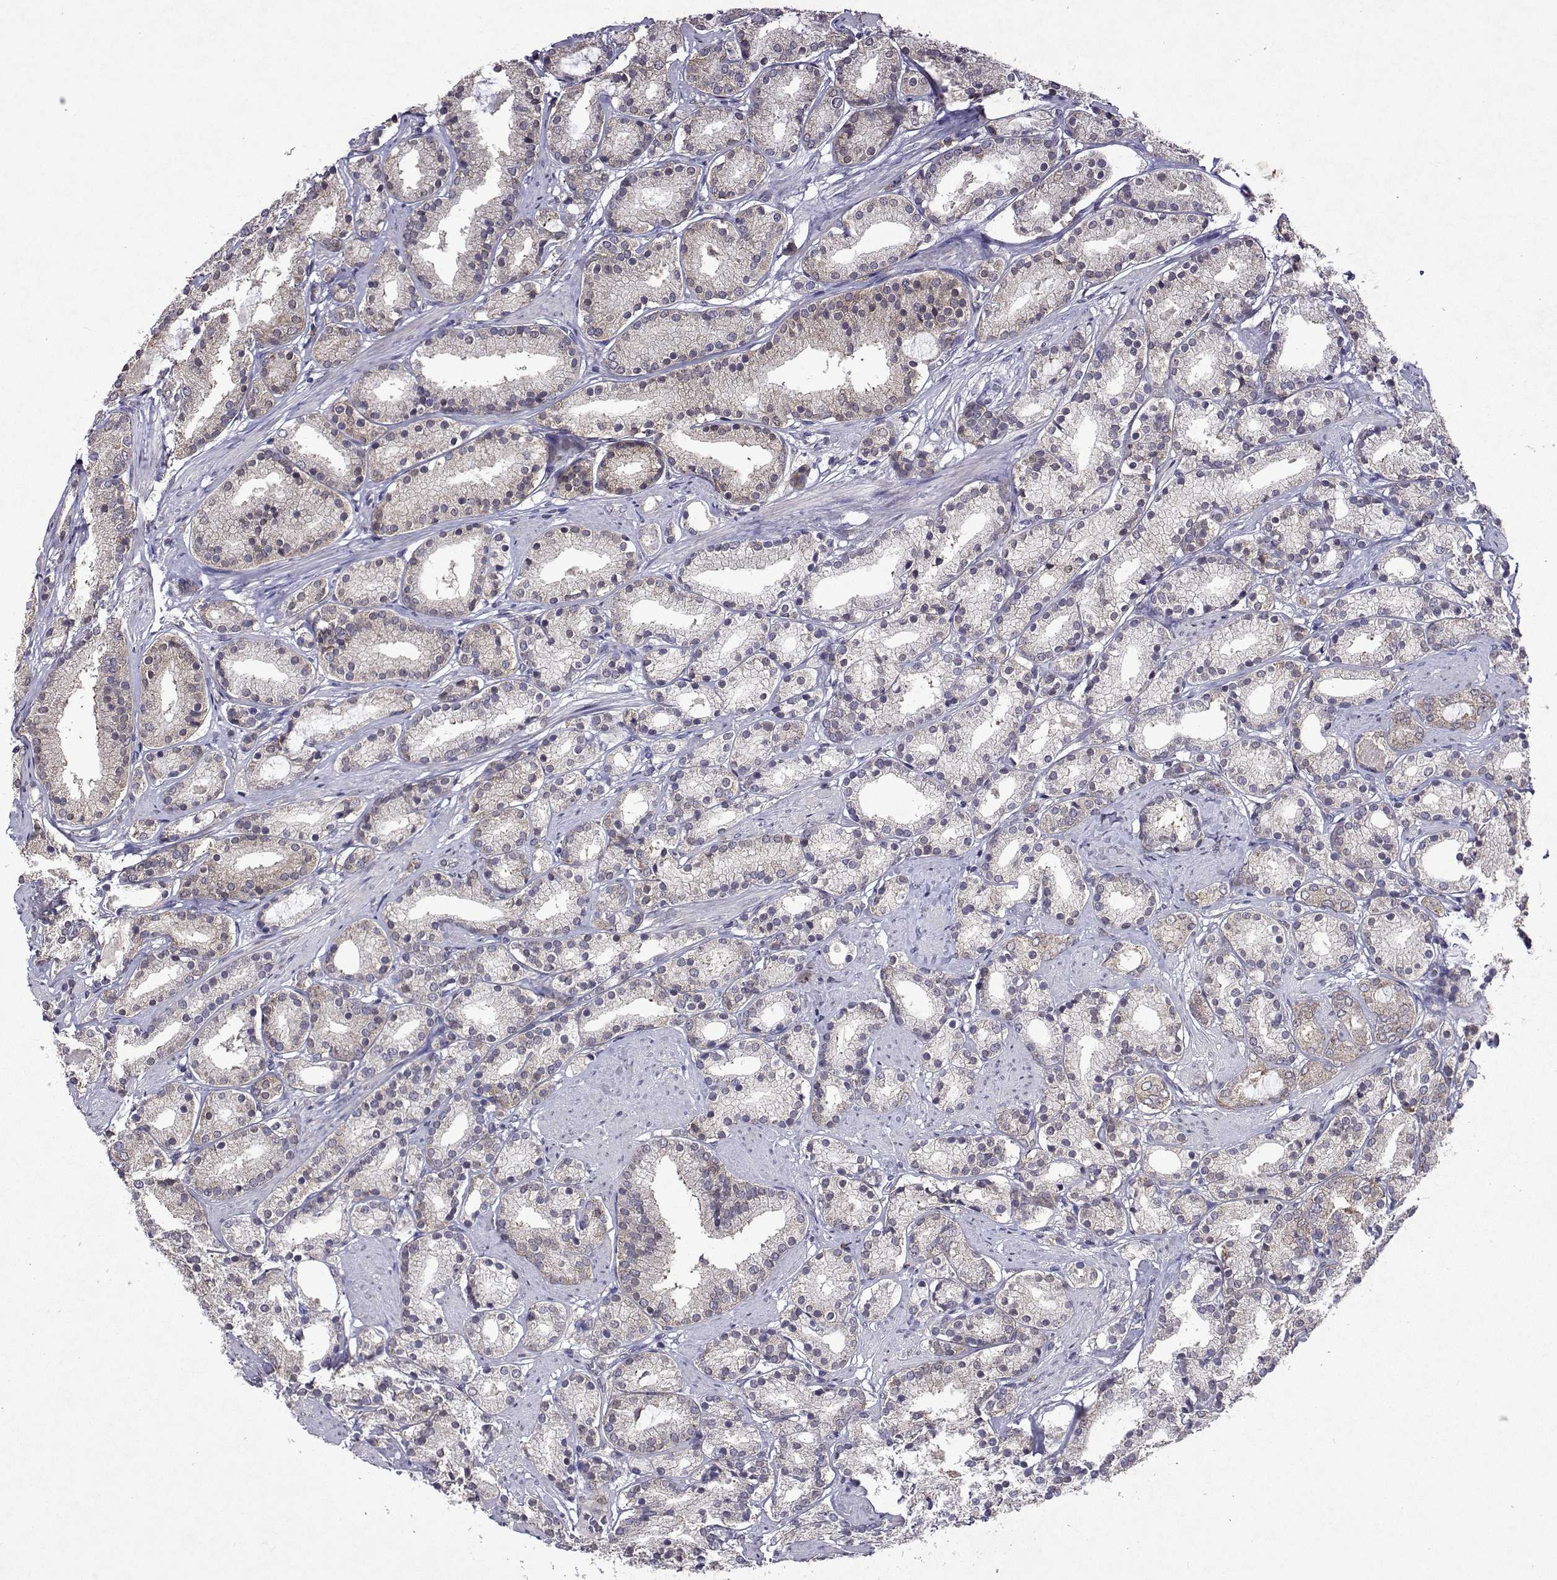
{"staining": {"intensity": "weak", "quantity": "<25%", "location": "cytoplasmic/membranous"}, "tissue": "prostate cancer", "cell_type": "Tumor cells", "image_type": "cancer", "snomed": [{"axis": "morphology", "description": "Adenocarcinoma, High grade"}, {"axis": "topography", "description": "Prostate"}], "caption": "Immunohistochemical staining of human high-grade adenocarcinoma (prostate) shows no significant staining in tumor cells.", "gene": "TARBP2", "patient": {"sex": "male", "age": 63}}